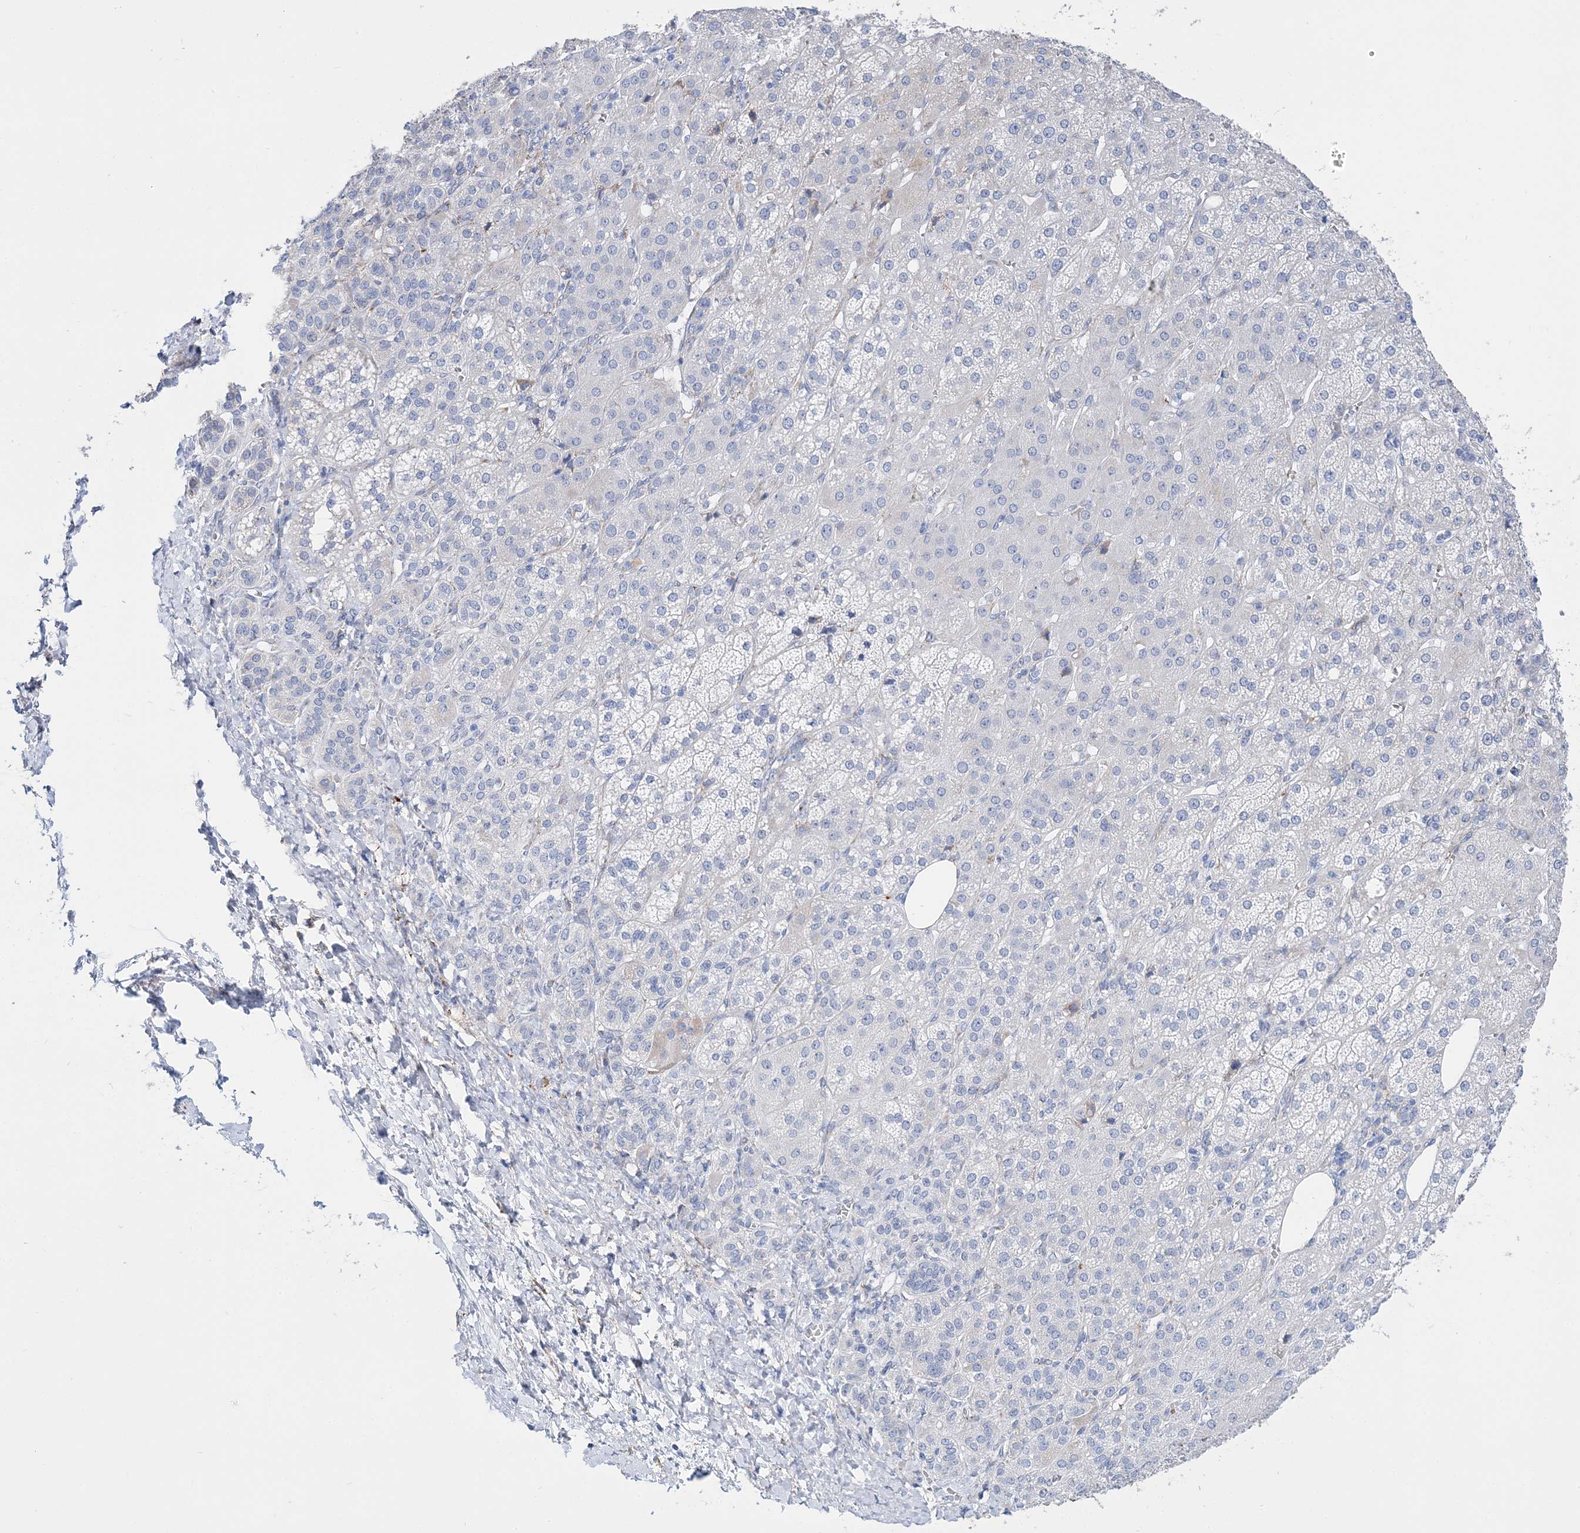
{"staining": {"intensity": "negative", "quantity": "none", "location": "none"}, "tissue": "adrenal gland", "cell_type": "Glandular cells", "image_type": "normal", "snomed": [{"axis": "morphology", "description": "Normal tissue, NOS"}, {"axis": "topography", "description": "Adrenal gland"}], "caption": "Protein analysis of unremarkable adrenal gland displays no significant positivity in glandular cells.", "gene": "TSPYL6", "patient": {"sex": "female", "age": 57}}